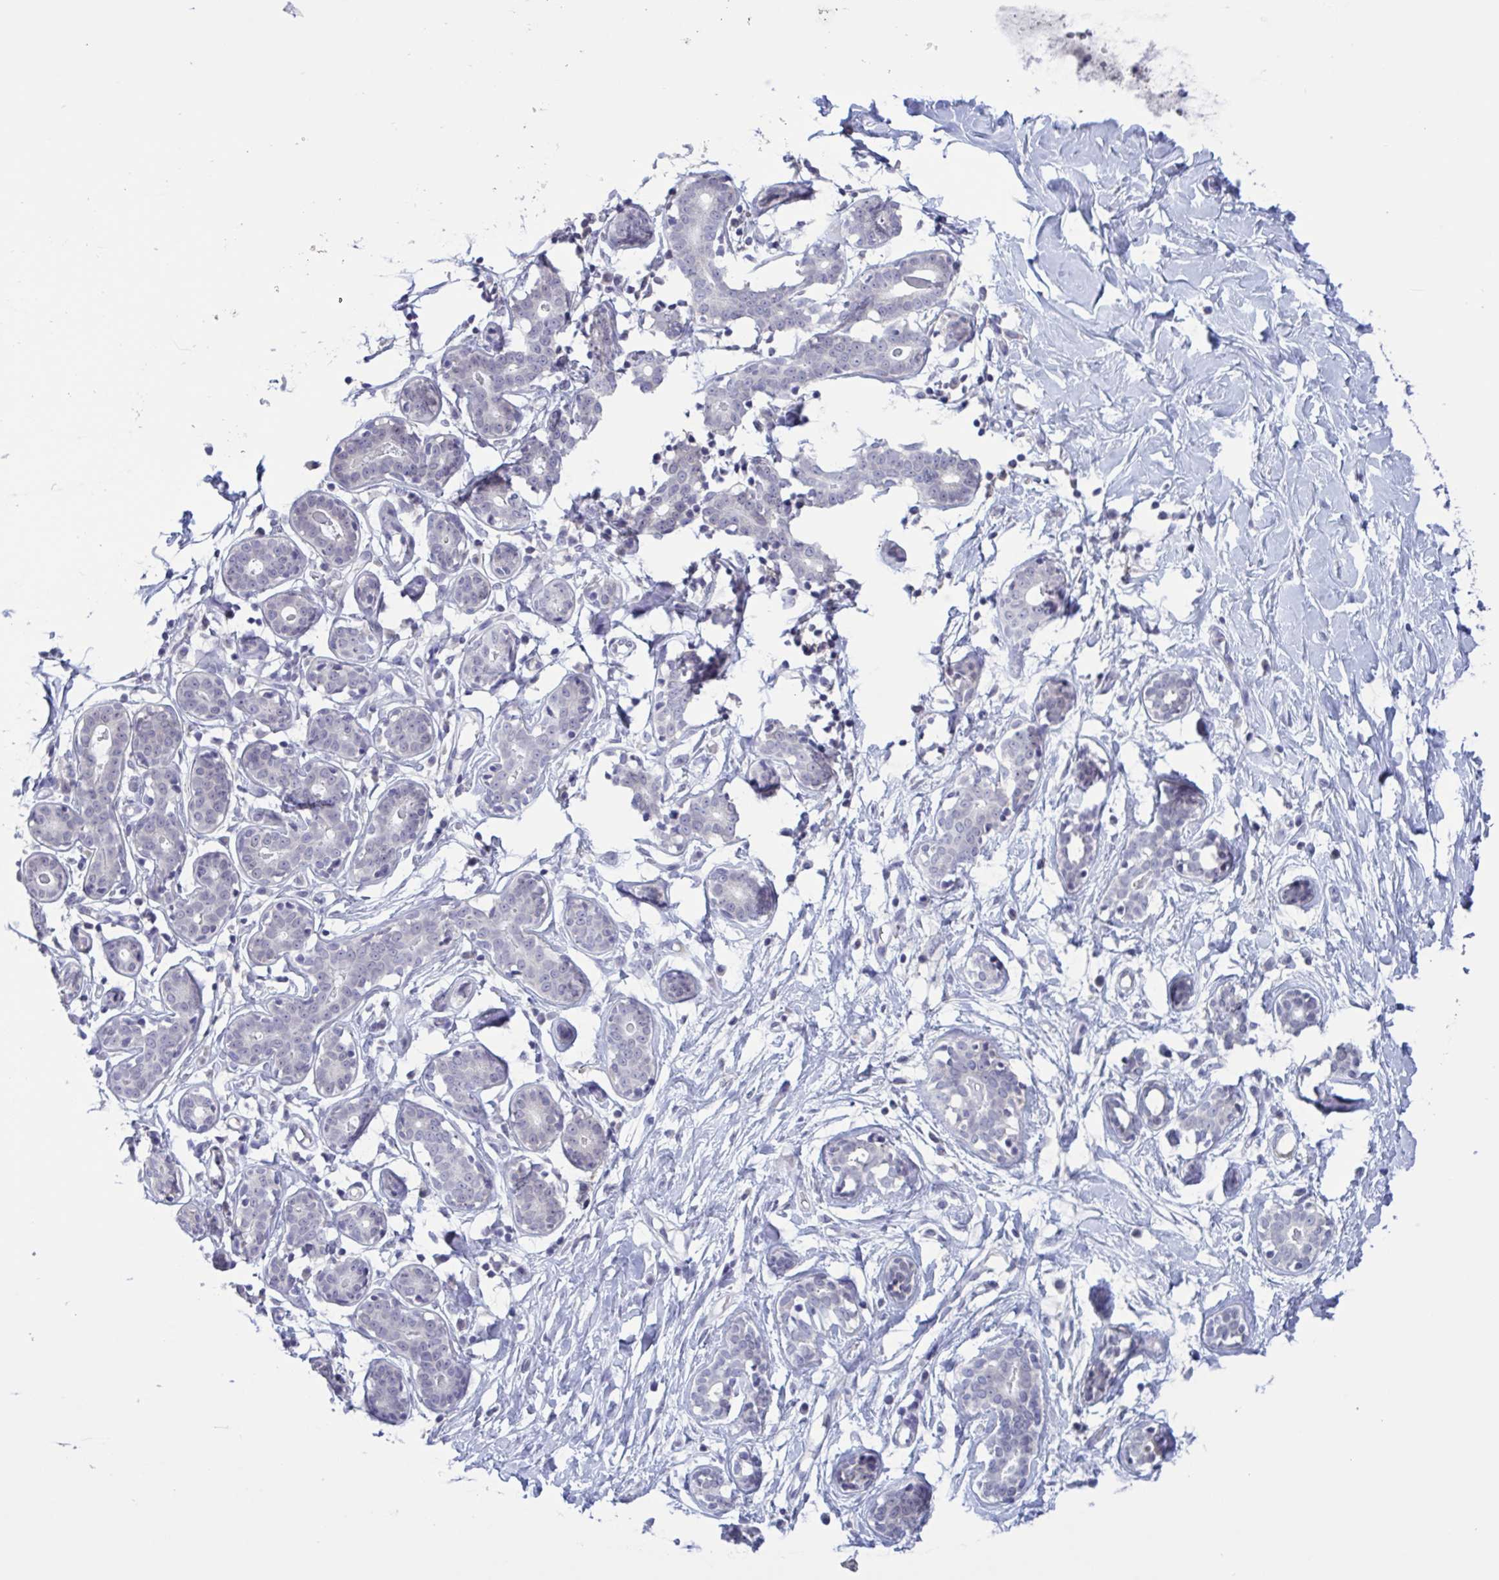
{"staining": {"intensity": "negative", "quantity": "none", "location": "none"}, "tissue": "breast", "cell_type": "Adipocytes", "image_type": "normal", "snomed": [{"axis": "morphology", "description": "Normal tissue, NOS"}, {"axis": "topography", "description": "Breast"}], "caption": "A high-resolution image shows immunohistochemistry (IHC) staining of unremarkable breast, which exhibits no significant expression in adipocytes.", "gene": "SERPINB13", "patient": {"sex": "female", "age": 27}}